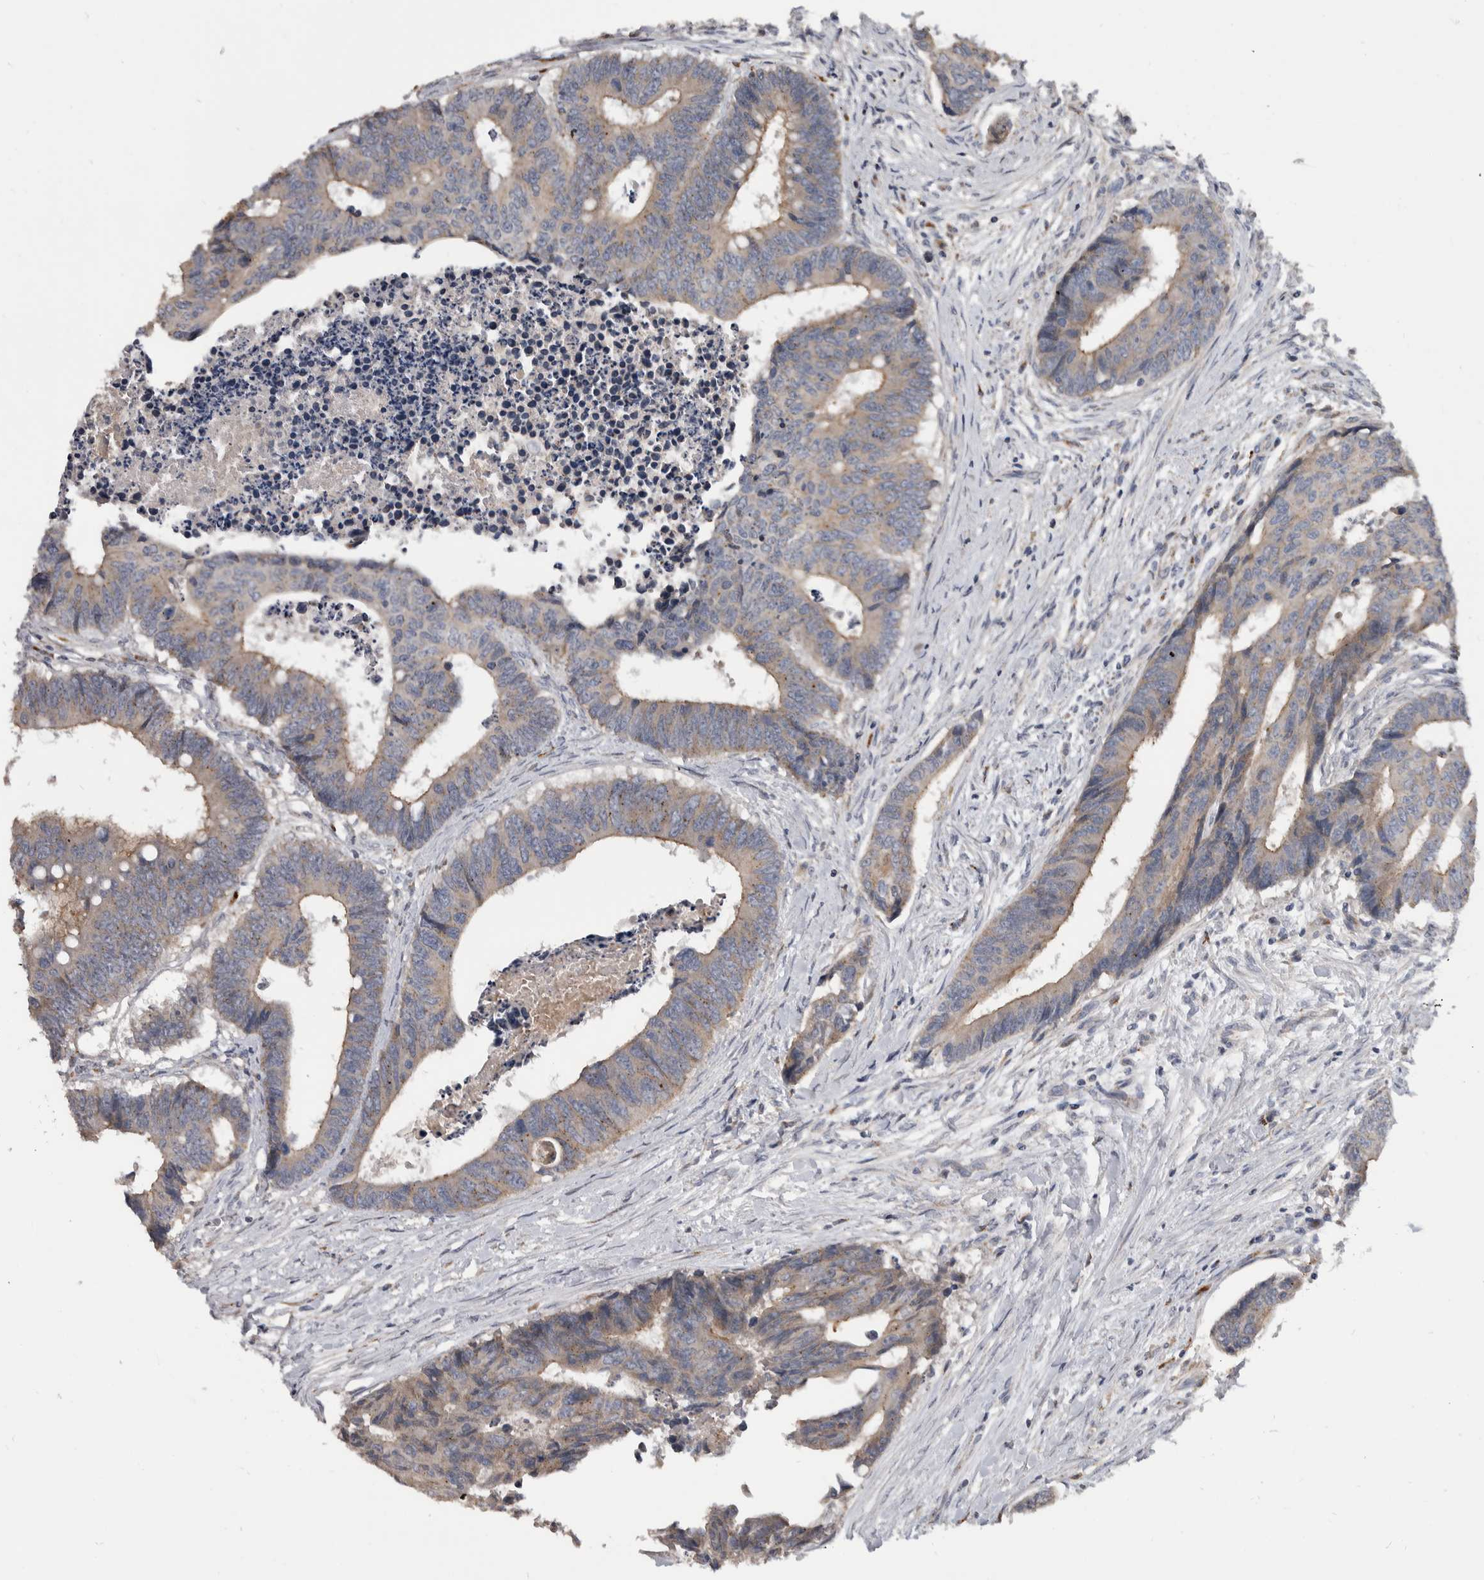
{"staining": {"intensity": "weak", "quantity": ">75%", "location": "cytoplasmic/membranous"}, "tissue": "colorectal cancer", "cell_type": "Tumor cells", "image_type": "cancer", "snomed": [{"axis": "morphology", "description": "Adenocarcinoma, NOS"}, {"axis": "topography", "description": "Rectum"}], "caption": "Immunohistochemistry of adenocarcinoma (colorectal) exhibits low levels of weak cytoplasmic/membranous positivity in approximately >75% of tumor cells. (DAB (3,3'-diaminobenzidine) IHC with brightfield microscopy, high magnification).", "gene": "FAM83G", "patient": {"sex": "male", "age": 84}}